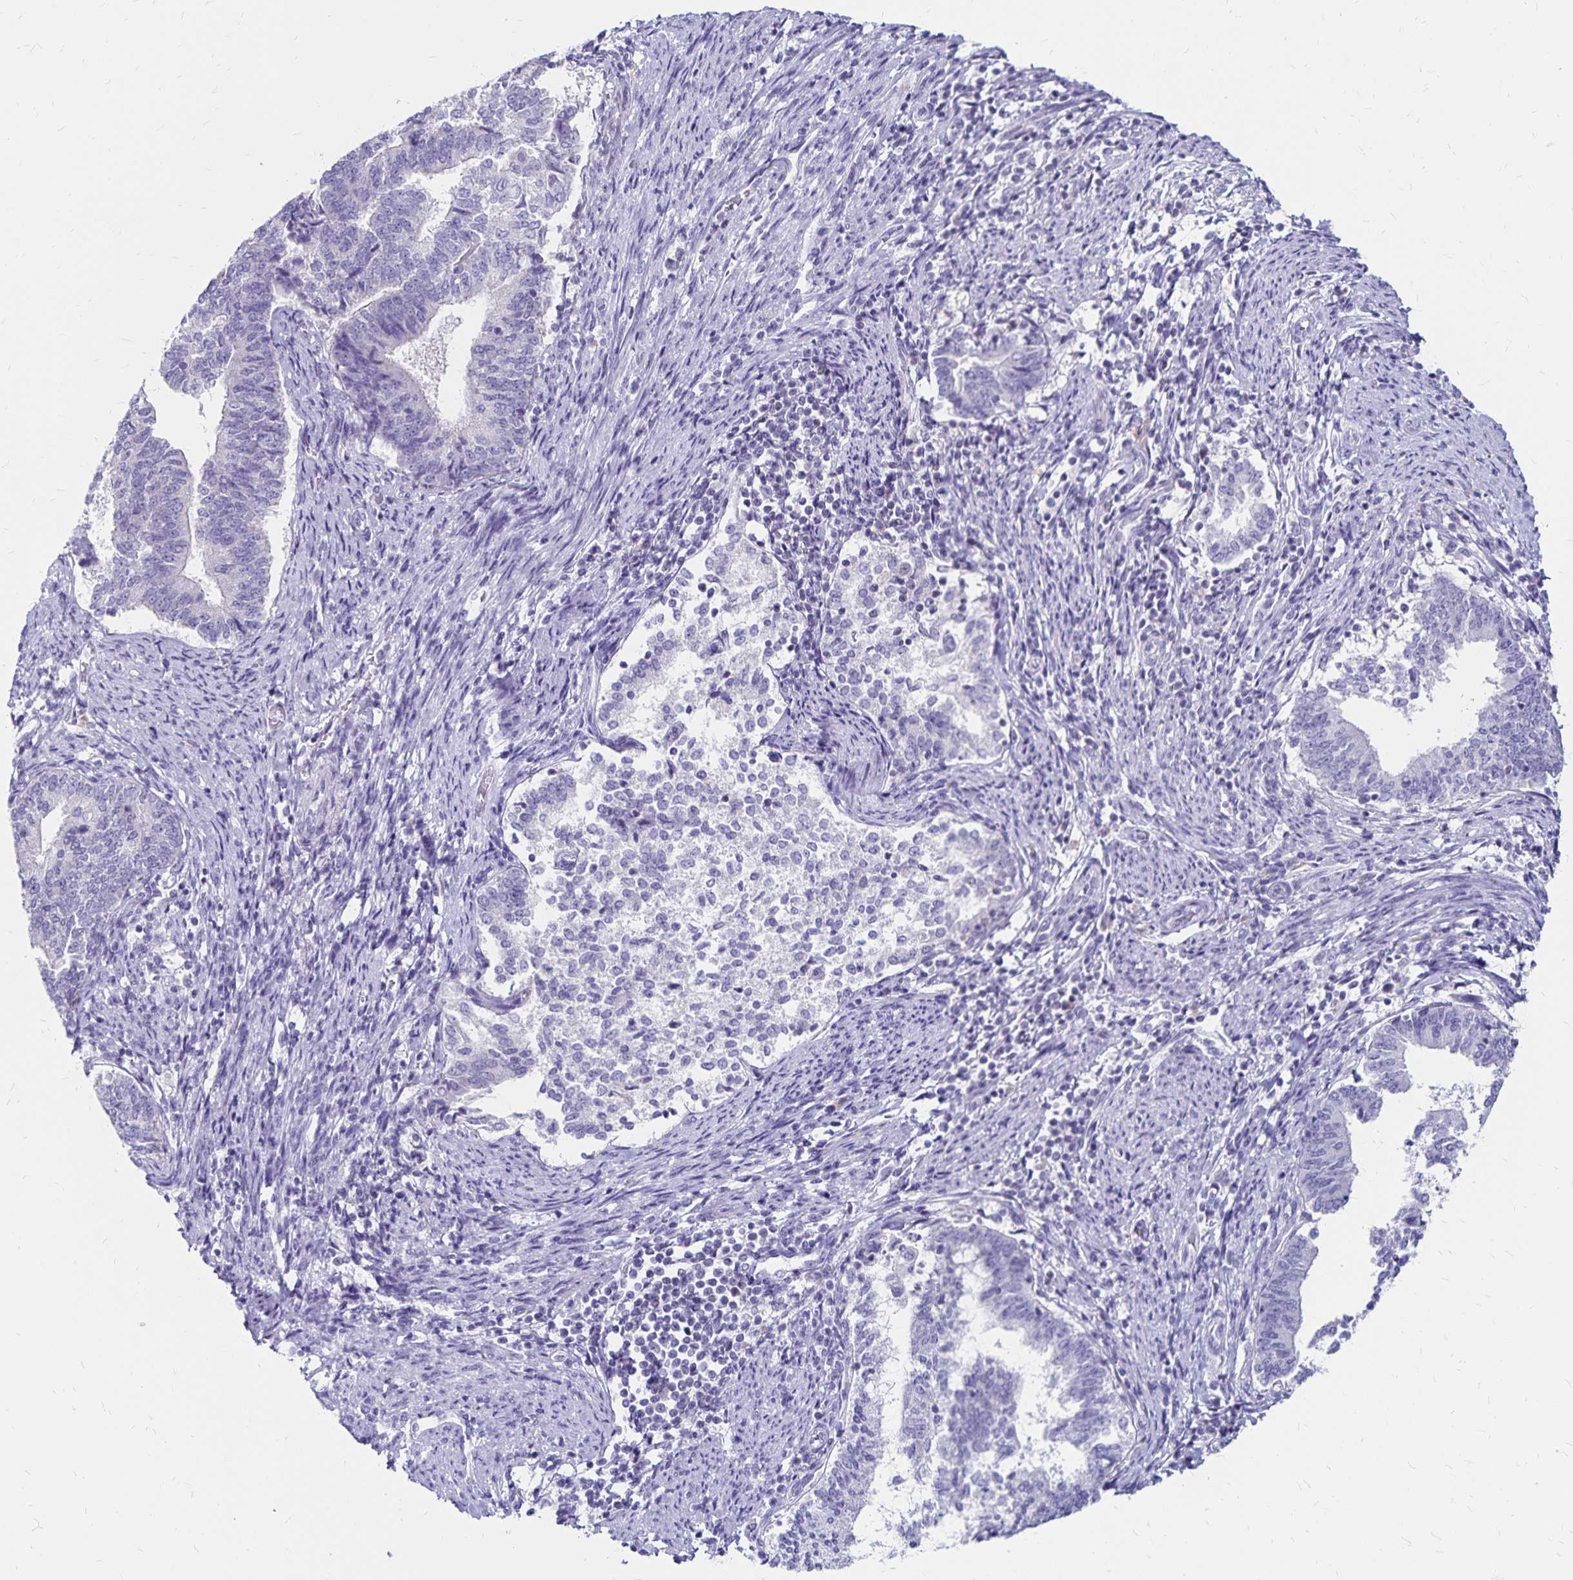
{"staining": {"intensity": "negative", "quantity": "none", "location": "none"}, "tissue": "endometrial cancer", "cell_type": "Tumor cells", "image_type": "cancer", "snomed": [{"axis": "morphology", "description": "Adenocarcinoma, NOS"}, {"axis": "topography", "description": "Endometrium"}], "caption": "Immunohistochemistry photomicrograph of adenocarcinoma (endometrial) stained for a protein (brown), which reveals no staining in tumor cells.", "gene": "IKZF1", "patient": {"sex": "female", "age": 65}}